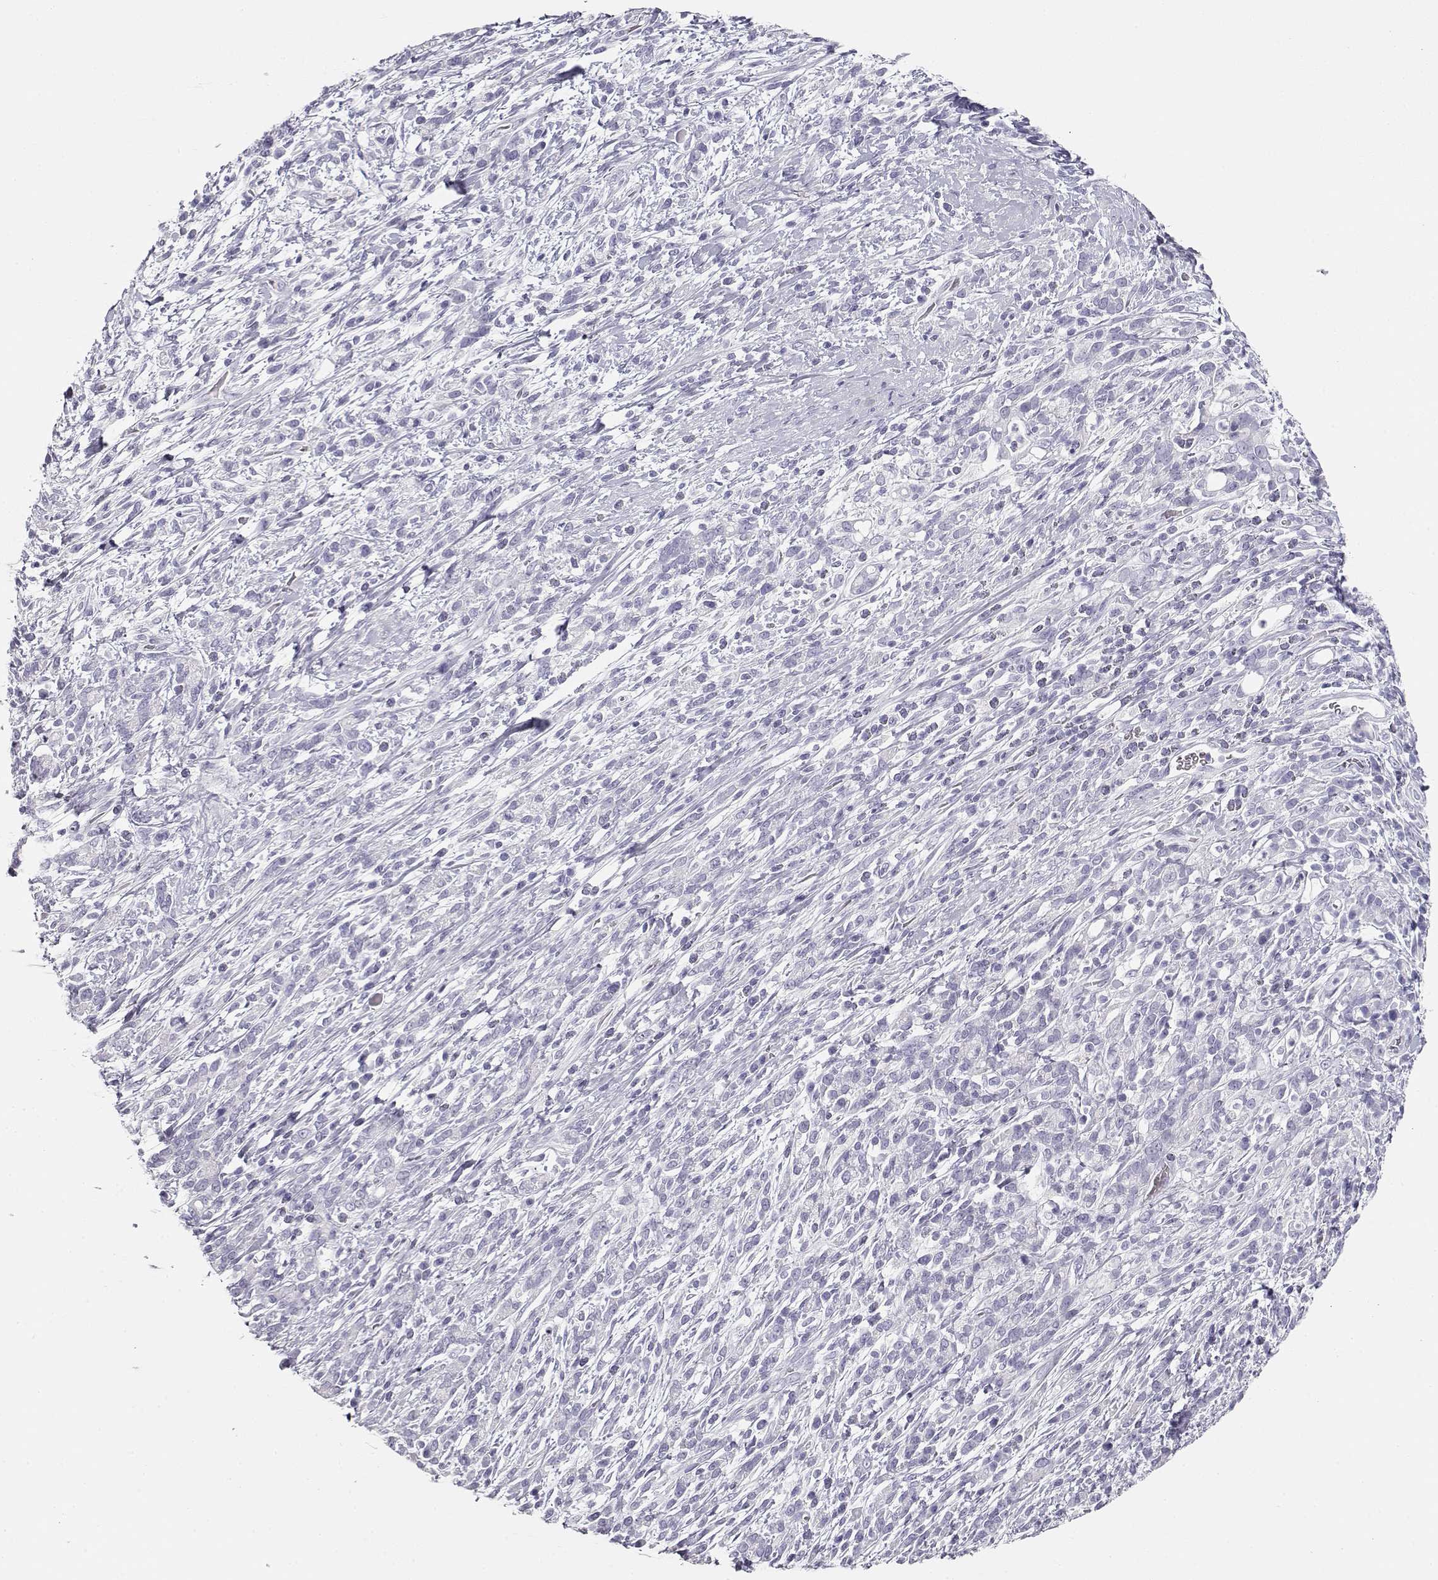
{"staining": {"intensity": "negative", "quantity": "none", "location": "none"}, "tissue": "stomach cancer", "cell_type": "Tumor cells", "image_type": "cancer", "snomed": [{"axis": "morphology", "description": "Adenocarcinoma, NOS"}, {"axis": "topography", "description": "Stomach"}], "caption": "Stomach cancer (adenocarcinoma) was stained to show a protein in brown. There is no significant expression in tumor cells. (Brightfield microscopy of DAB immunohistochemistry (IHC) at high magnification).", "gene": "TKTL1", "patient": {"sex": "female", "age": 57}}